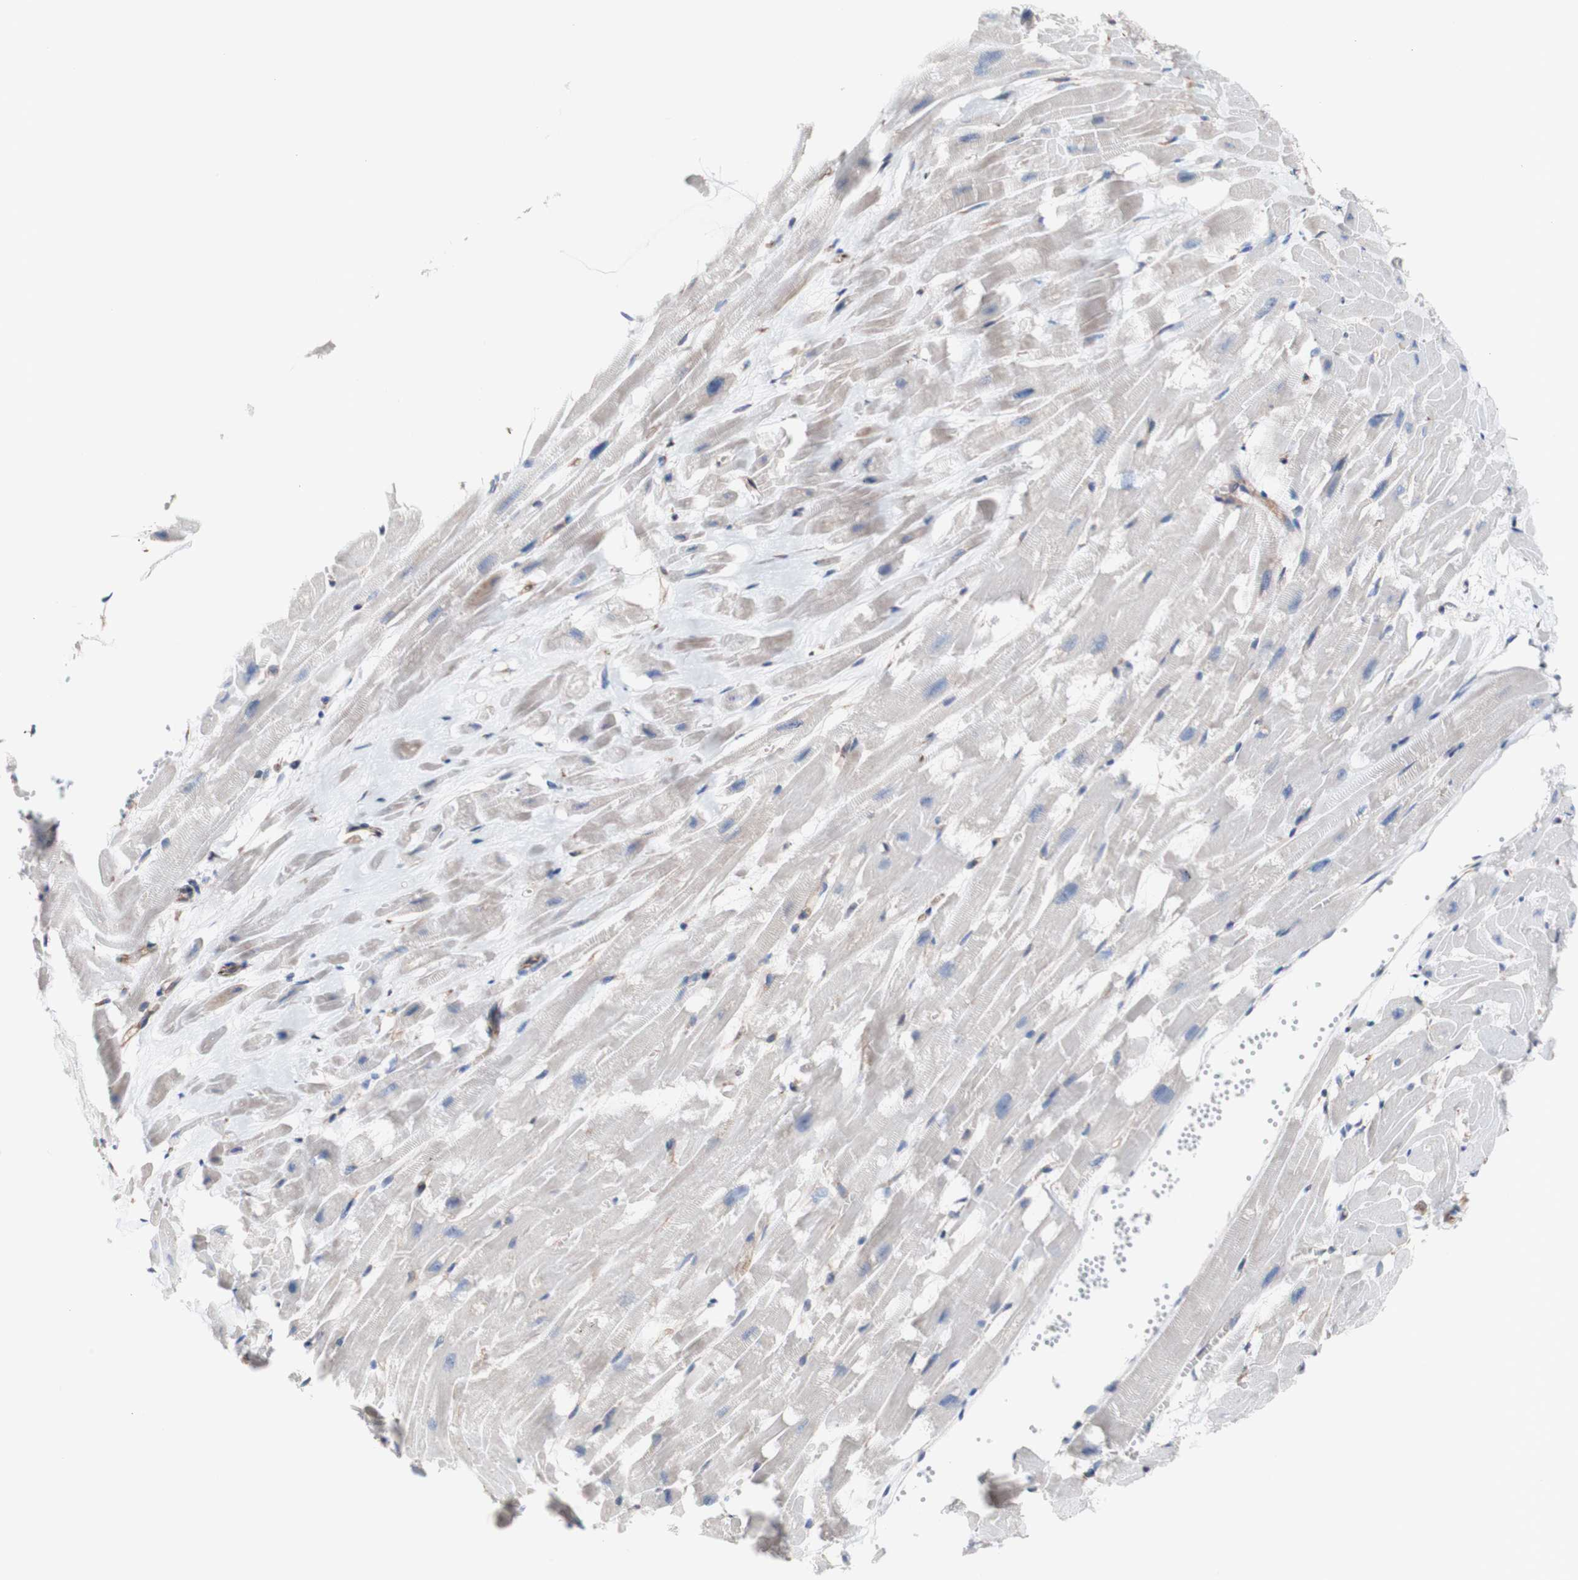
{"staining": {"intensity": "negative", "quantity": "none", "location": "none"}, "tissue": "heart muscle", "cell_type": "Cardiomyocytes", "image_type": "normal", "snomed": [{"axis": "morphology", "description": "Normal tissue, NOS"}, {"axis": "topography", "description": "Heart"}], "caption": "Histopathology image shows no significant protein staining in cardiomyocytes of normal heart muscle. (IHC, brightfield microscopy, high magnification).", "gene": "LRIG3", "patient": {"sex": "female", "age": 19}}